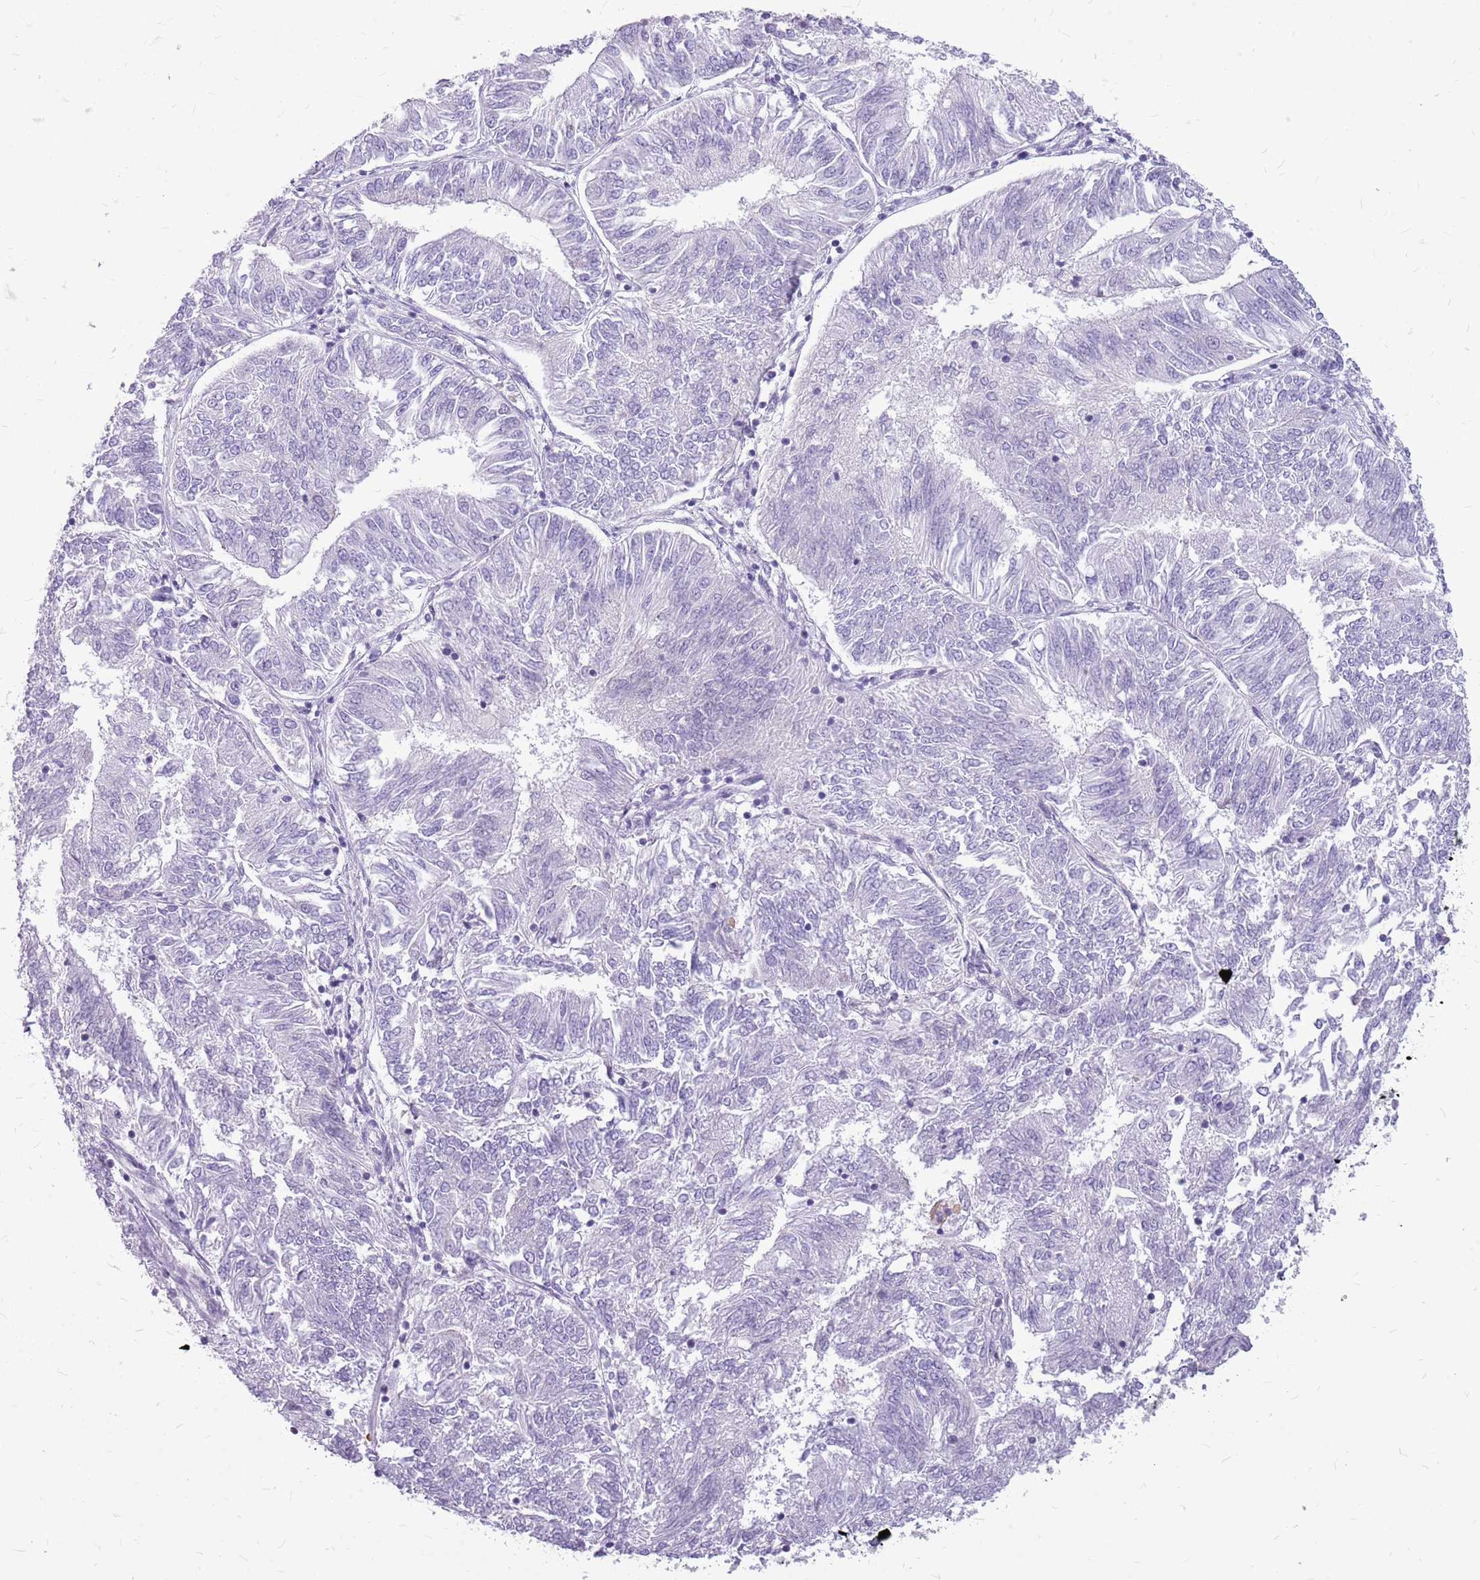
{"staining": {"intensity": "negative", "quantity": "none", "location": "none"}, "tissue": "endometrial cancer", "cell_type": "Tumor cells", "image_type": "cancer", "snomed": [{"axis": "morphology", "description": "Adenocarcinoma, NOS"}, {"axis": "topography", "description": "Endometrium"}], "caption": "The photomicrograph demonstrates no staining of tumor cells in endometrial cancer. (Brightfield microscopy of DAB immunohistochemistry (IHC) at high magnification).", "gene": "ZNF425", "patient": {"sex": "female", "age": 58}}